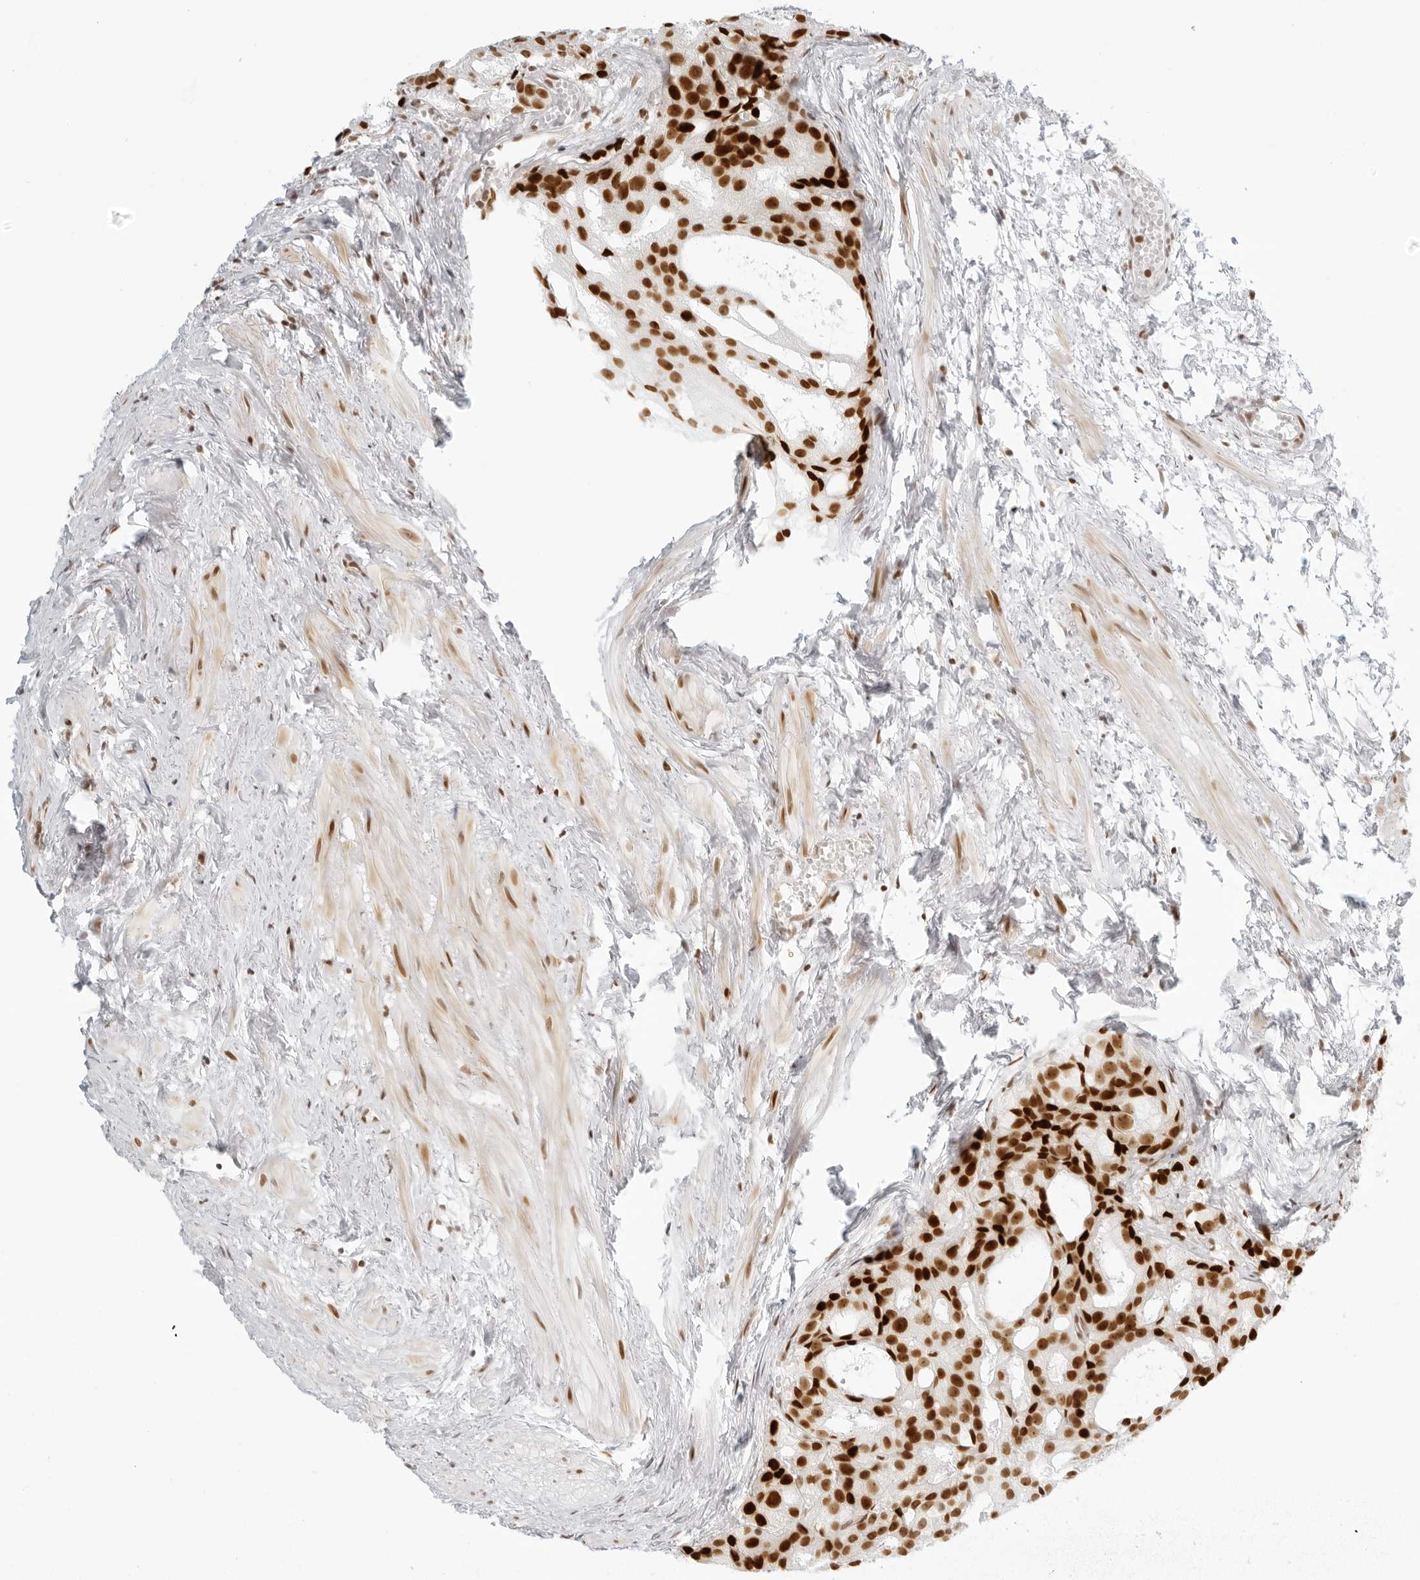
{"staining": {"intensity": "moderate", "quantity": ">75%", "location": "nuclear"}, "tissue": "prostate cancer", "cell_type": "Tumor cells", "image_type": "cancer", "snomed": [{"axis": "morphology", "description": "Adenocarcinoma, Low grade"}, {"axis": "topography", "description": "Prostate"}], "caption": "Brown immunohistochemical staining in human prostate adenocarcinoma (low-grade) exhibits moderate nuclear positivity in about >75% of tumor cells.", "gene": "RCC1", "patient": {"sex": "male", "age": 88}}